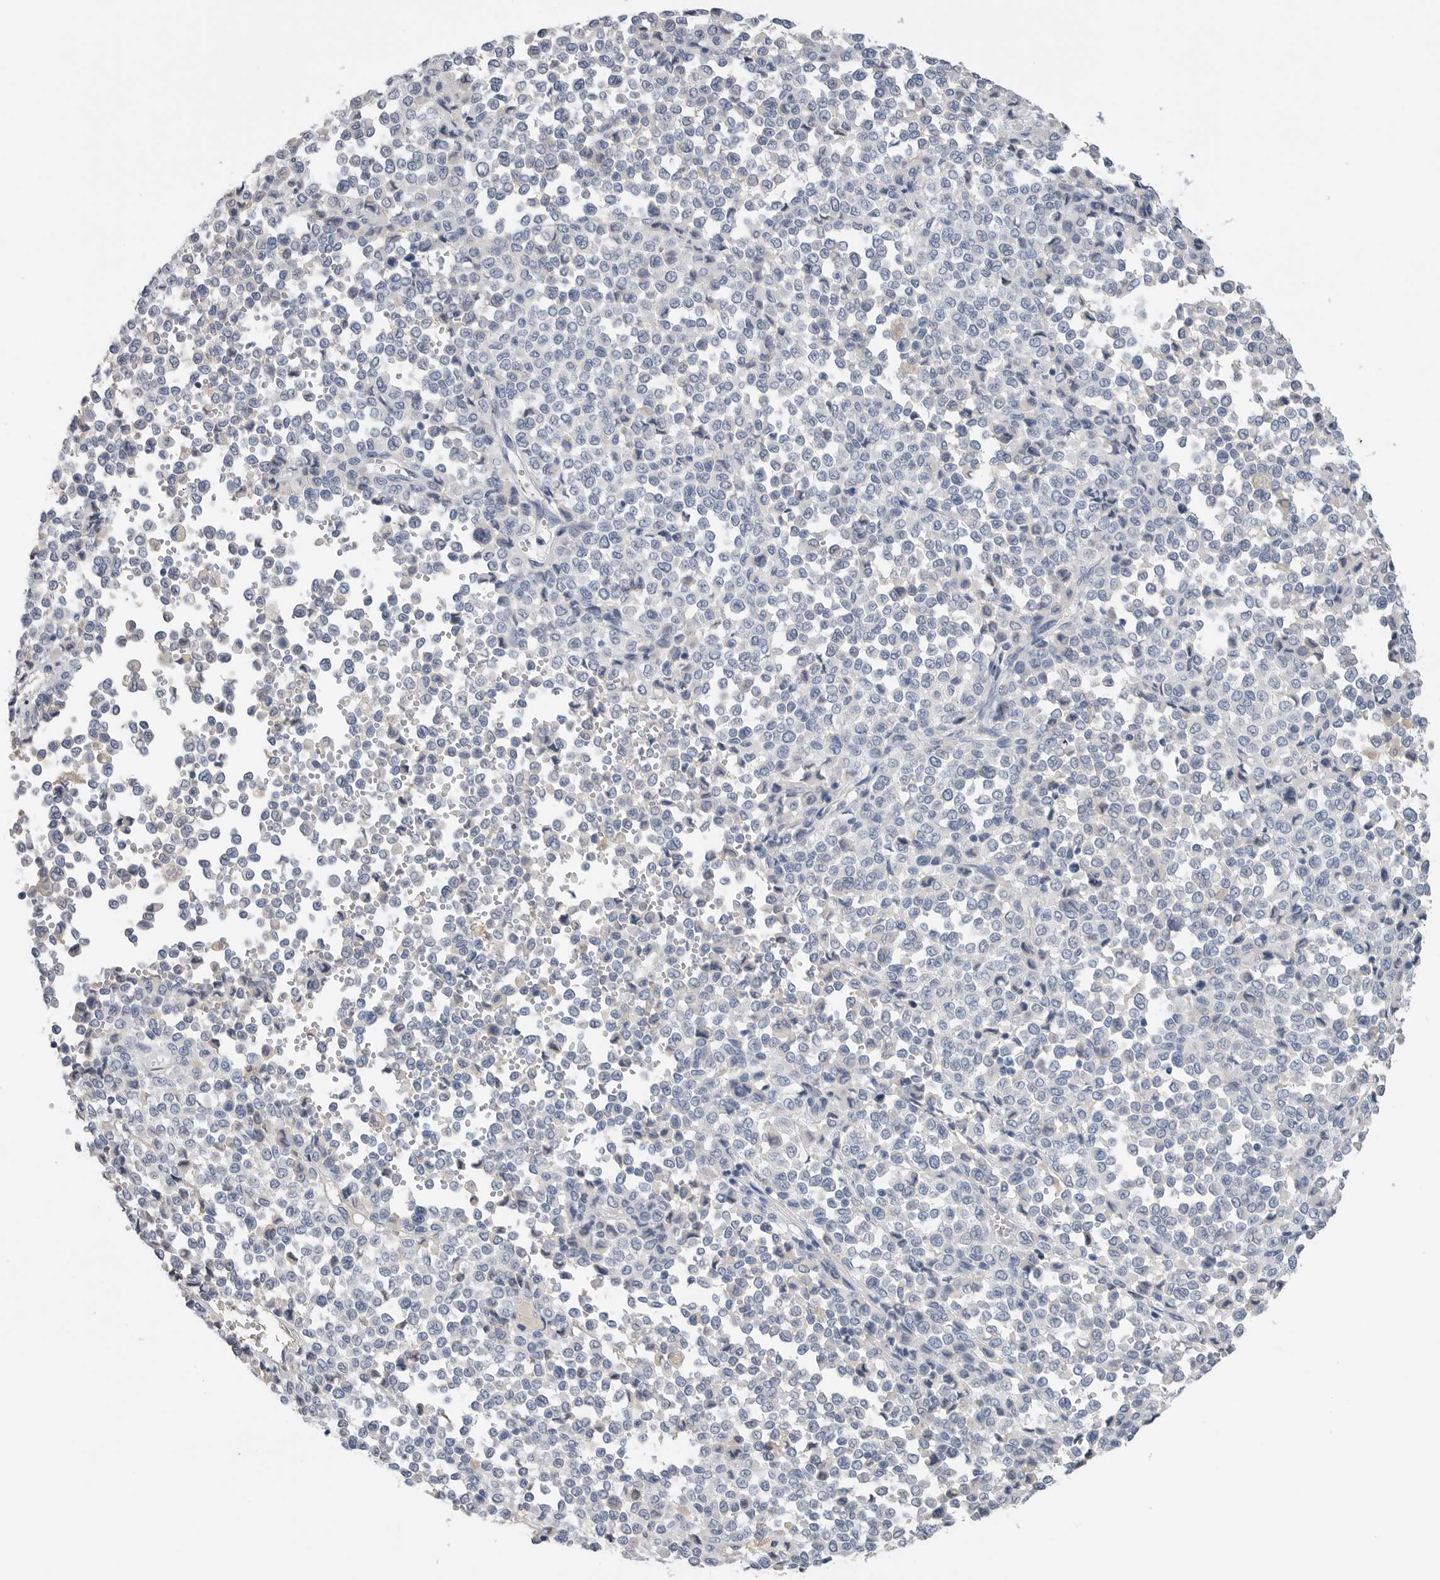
{"staining": {"intensity": "negative", "quantity": "none", "location": "none"}, "tissue": "melanoma", "cell_type": "Tumor cells", "image_type": "cancer", "snomed": [{"axis": "morphology", "description": "Malignant melanoma, Metastatic site"}, {"axis": "topography", "description": "Pancreas"}], "caption": "High power microscopy photomicrograph of an immunohistochemistry (IHC) photomicrograph of malignant melanoma (metastatic site), revealing no significant expression in tumor cells.", "gene": "FABP6", "patient": {"sex": "female", "age": 30}}